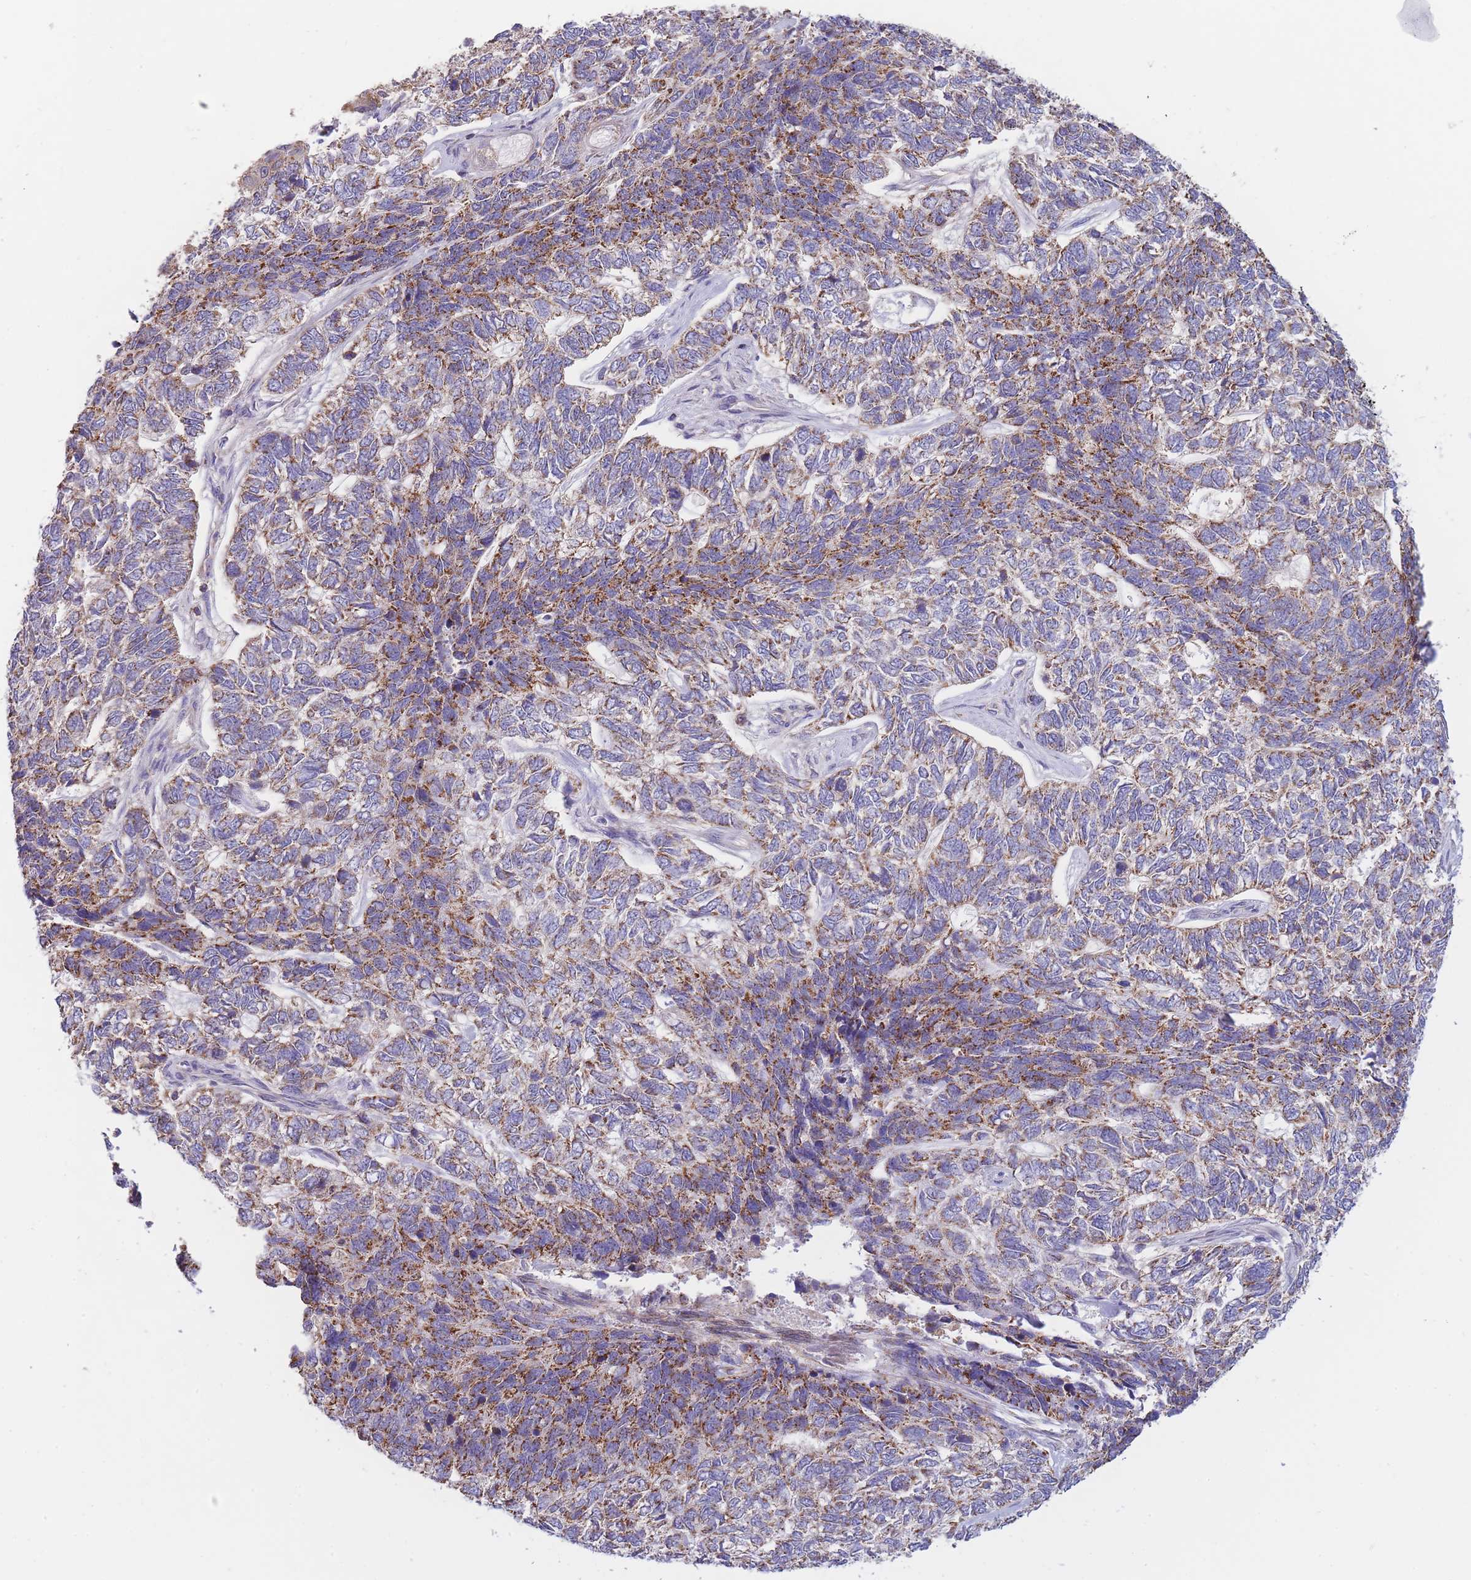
{"staining": {"intensity": "moderate", "quantity": ">75%", "location": "cytoplasmic/membranous"}, "tissue": "skin cancer", "cell_type": "Tumor cells", "image_type": "cancer", "snomed": [{"axis": "morphology", "description": "Basal cell carcinoma"}, {"axis": "topography", "description": "Skin"}], "caption": "Tumor cells exhibit moderate cytoplasmic/membranous expression in about >75% of cells in skin cancer. Nuclei are stained in blue.", "gene": "SLC25A42", "patient": {"sex": "female", "age": 65}}